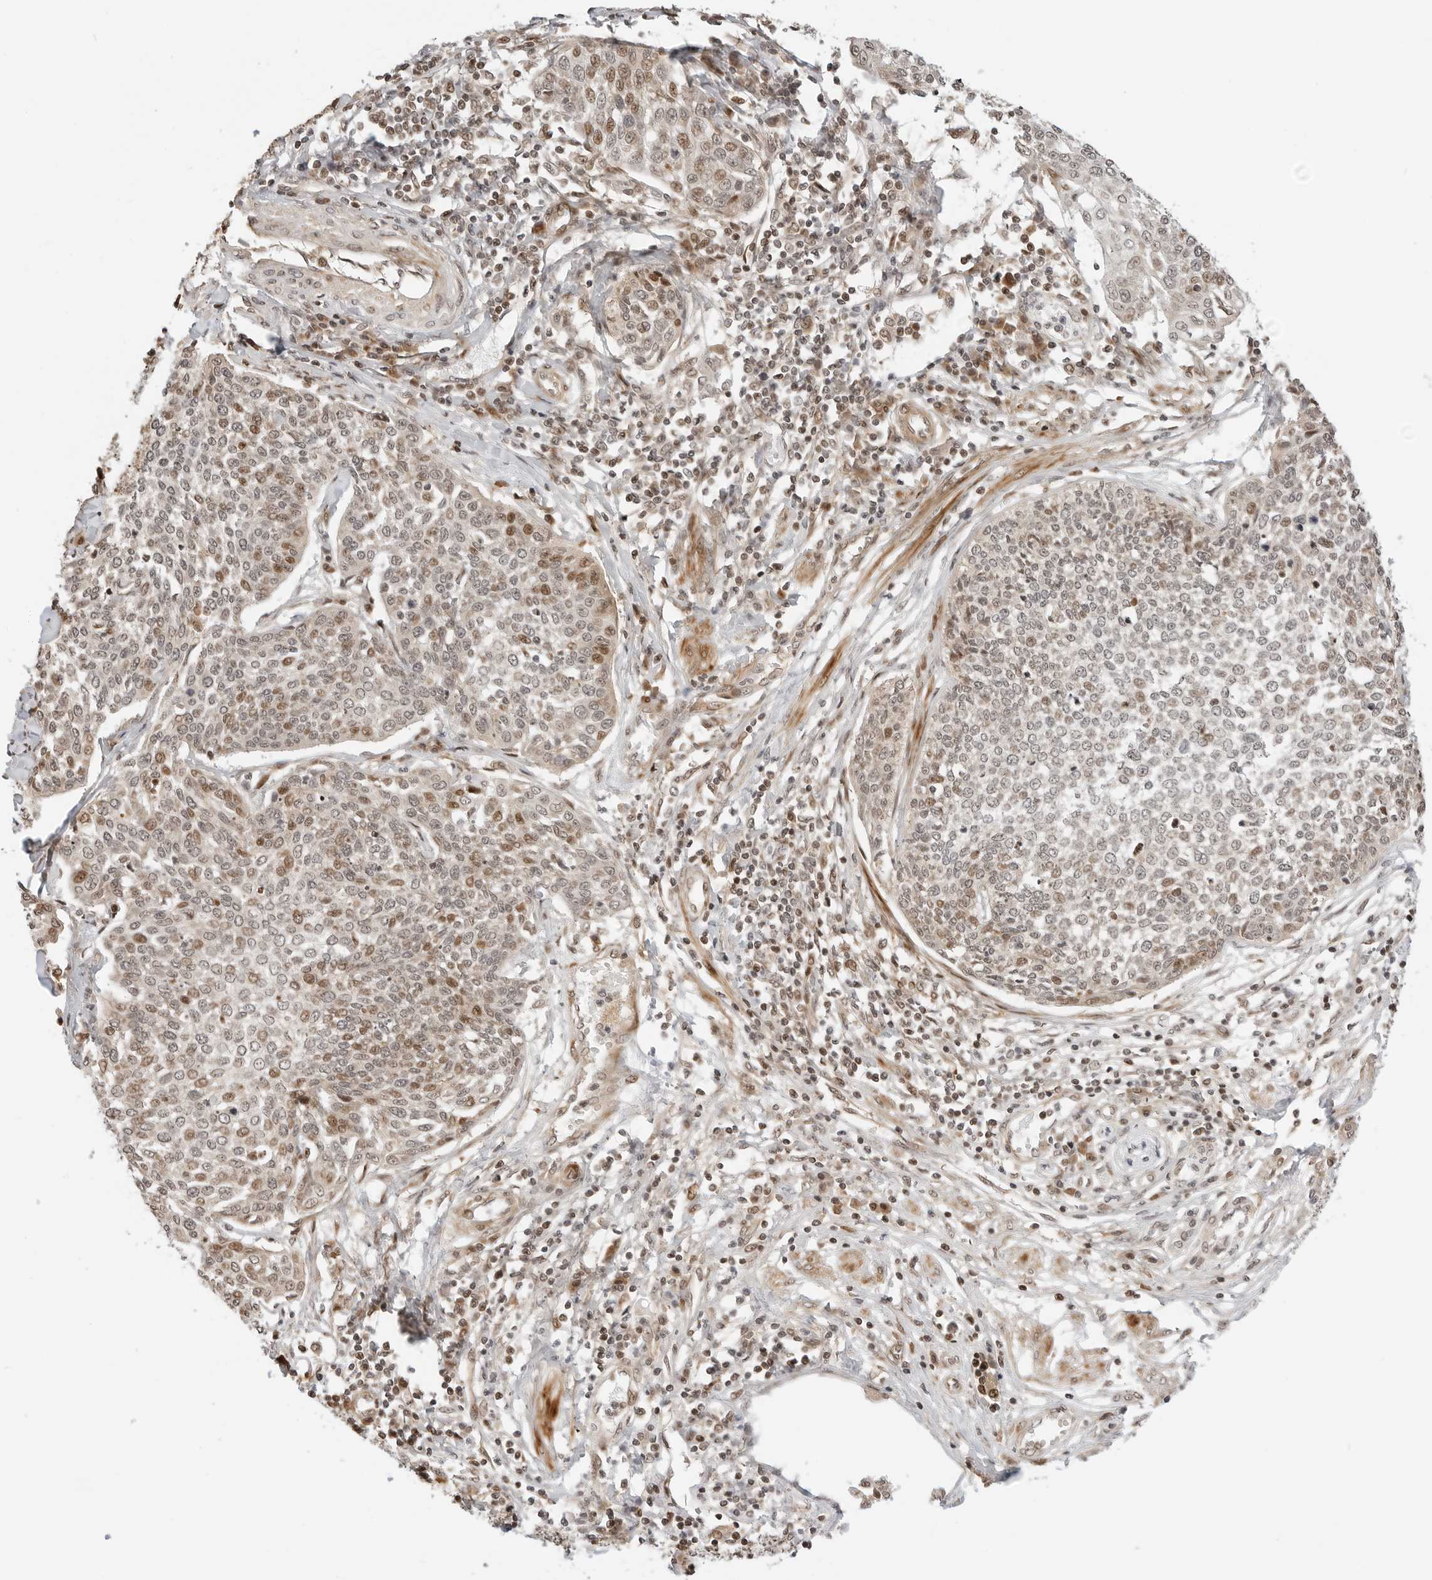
{"staining": {"intensity": "moderate", "quantity": "25%-75%", "location": "nuclear"}, "tissue": "cervical cancer", "cell_type": "Tumor cells", "image_type": "cancer", "snomed": [{"axis": "morphology", "description": "Squamous cell carcinoma, NOS"}, {"axis": "topography", "description": "Cervix"}], "caption": "Immunohistochemistry of human cervical squamous cell carcinoma displays medium levels of moderate nuclear staining in approximately 25%-75% of tumor cells. Nuclei are stained in blue.", "gene": "GEM", "patient": {"sex": "female", "age": 34}}